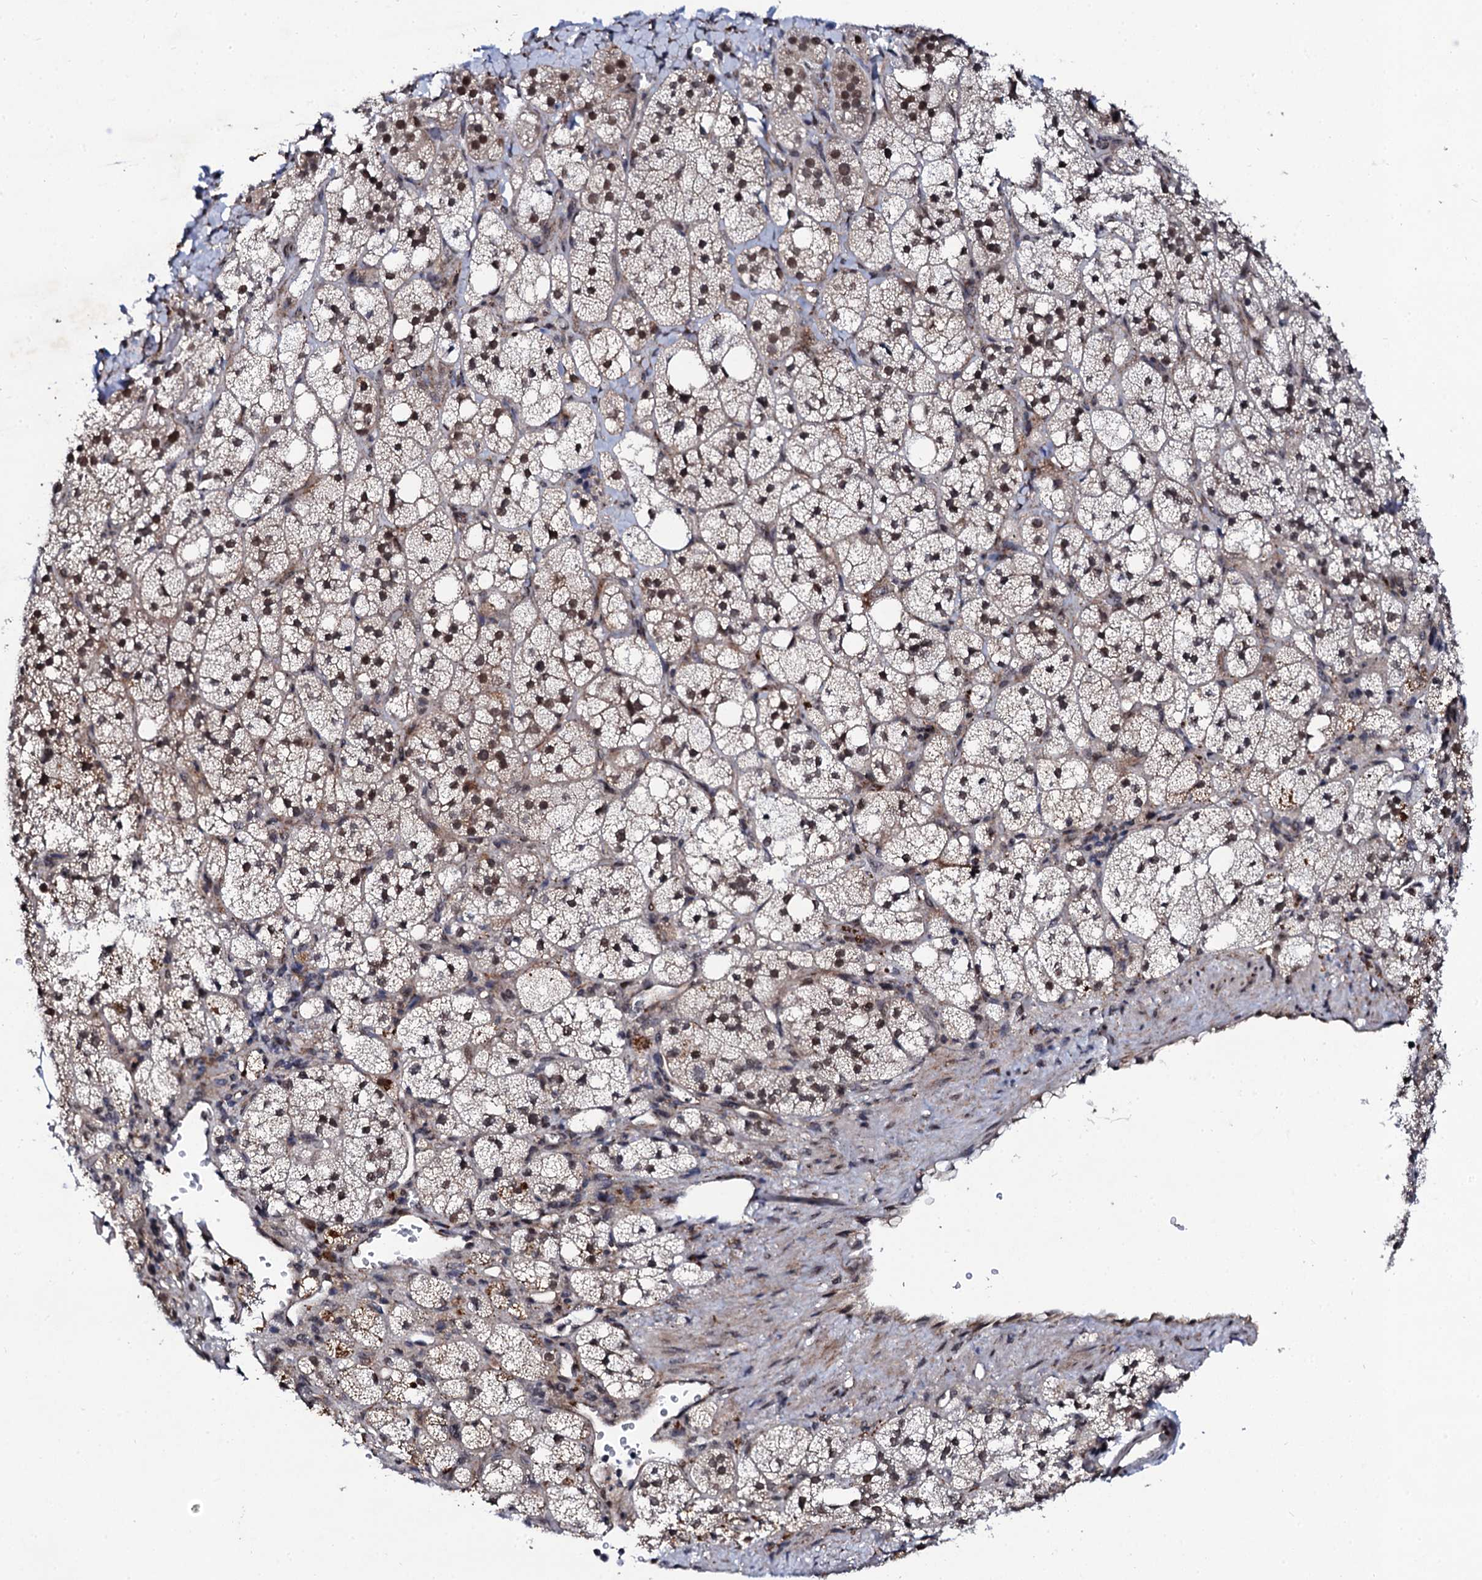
{"staining": {"intensity": "strong", "quantity": "25%-75%", "location": "nuclear"}, "tissue": "adrenal gland", "cell_type": "Glandular cells", "image_type": "normal", "snomed": [{"axis": "morphology", "description": "Normal tissue, NOS"}, {"axis": "topography", "description": "Adrenal gland"}], "caption": "Normal adrenal gland shows strong nuclear expression in approximately 25%-75% of glandular cells, visualized by immunohistochemistry.", "gene": "CSTF3", "patient": {"sex": "male", "age": 61}}